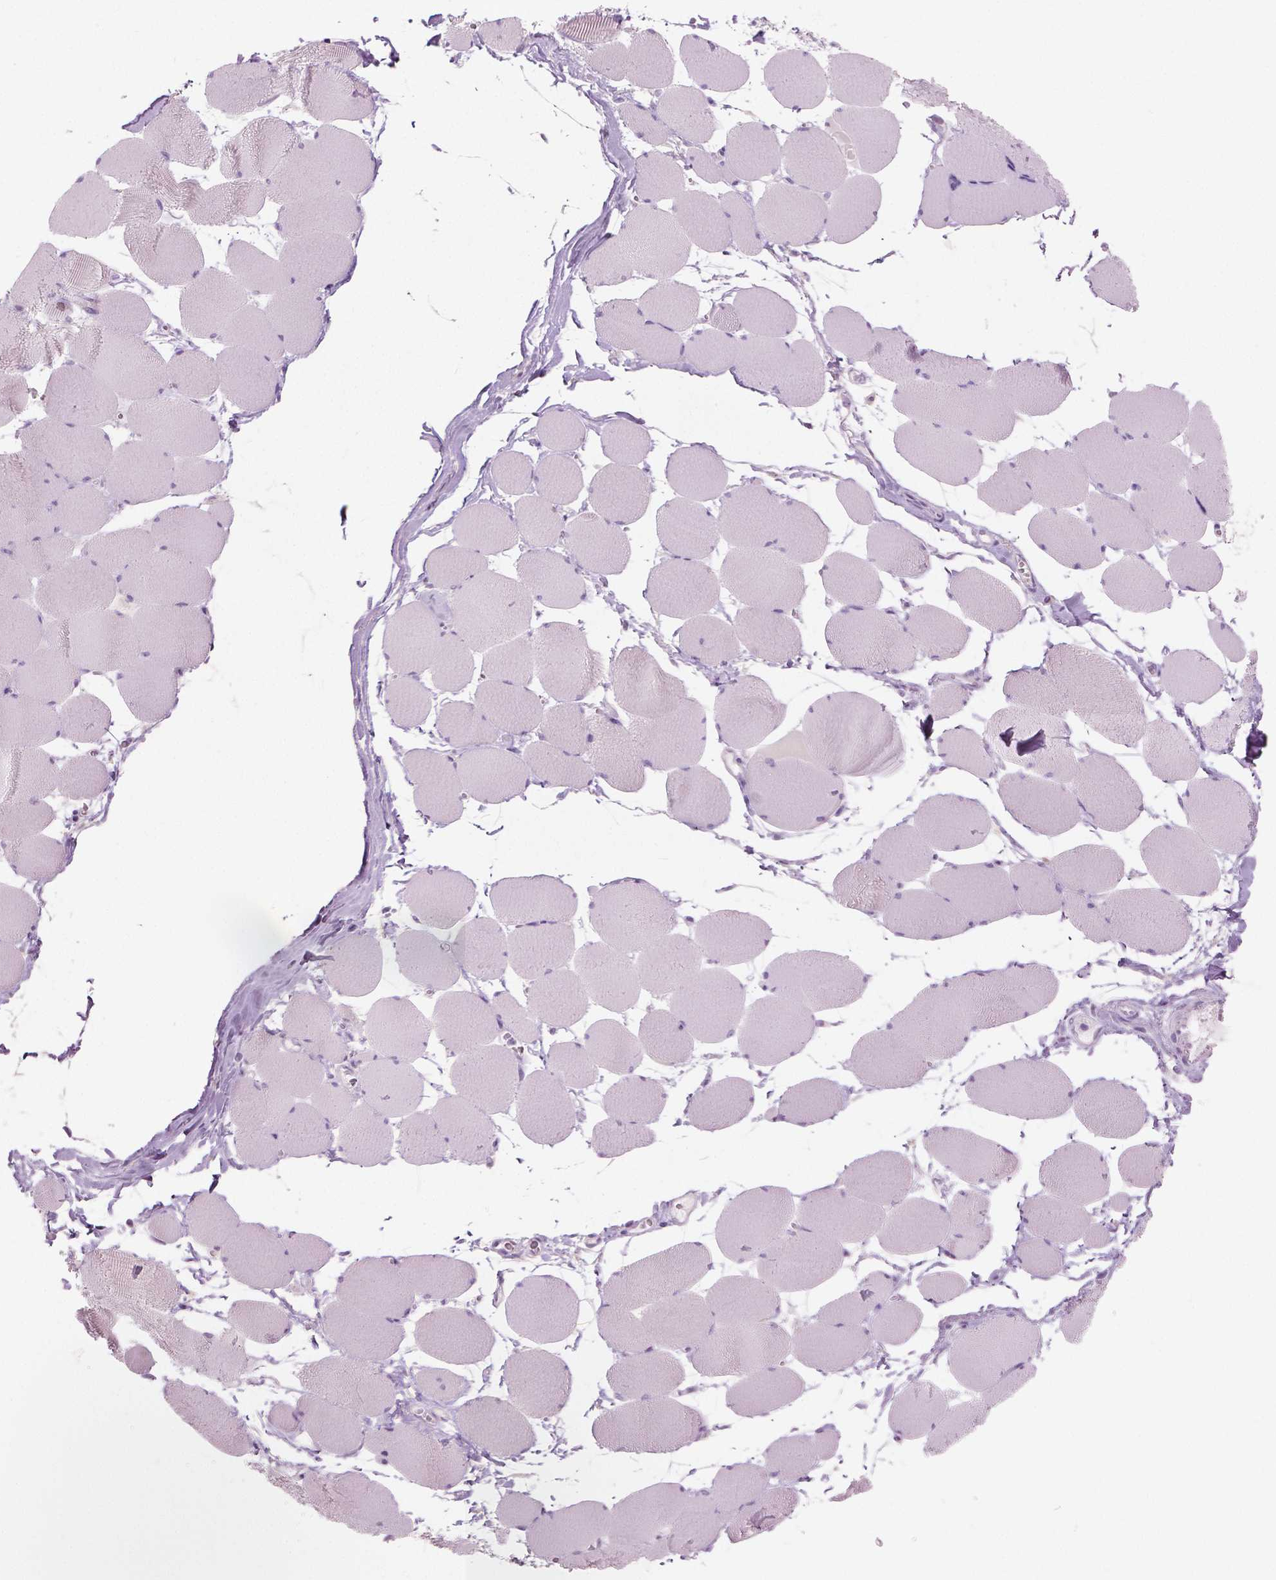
{"staining": {"intensity": "negative", "quantity": "none", "location": "none"}, "tissue": "skeletal muscle", "cell_type": "Myocytes", "image_type": "normal", "snomed": [{"axis": "morphology", "description": "Normal tissue, NOS"}, {"axis": "topography", "description": "Skeletal muscle"}], "caption": "Immunohistochemical staining of benign skeletal muscle demonstrates no significant expression in myocytes. (DAB (3,3'-diaminobenzidine) immunohistochemistry (IHC), high magnification).", "gene": "GALM", "patient": {"sex": "female", "age": 75}}